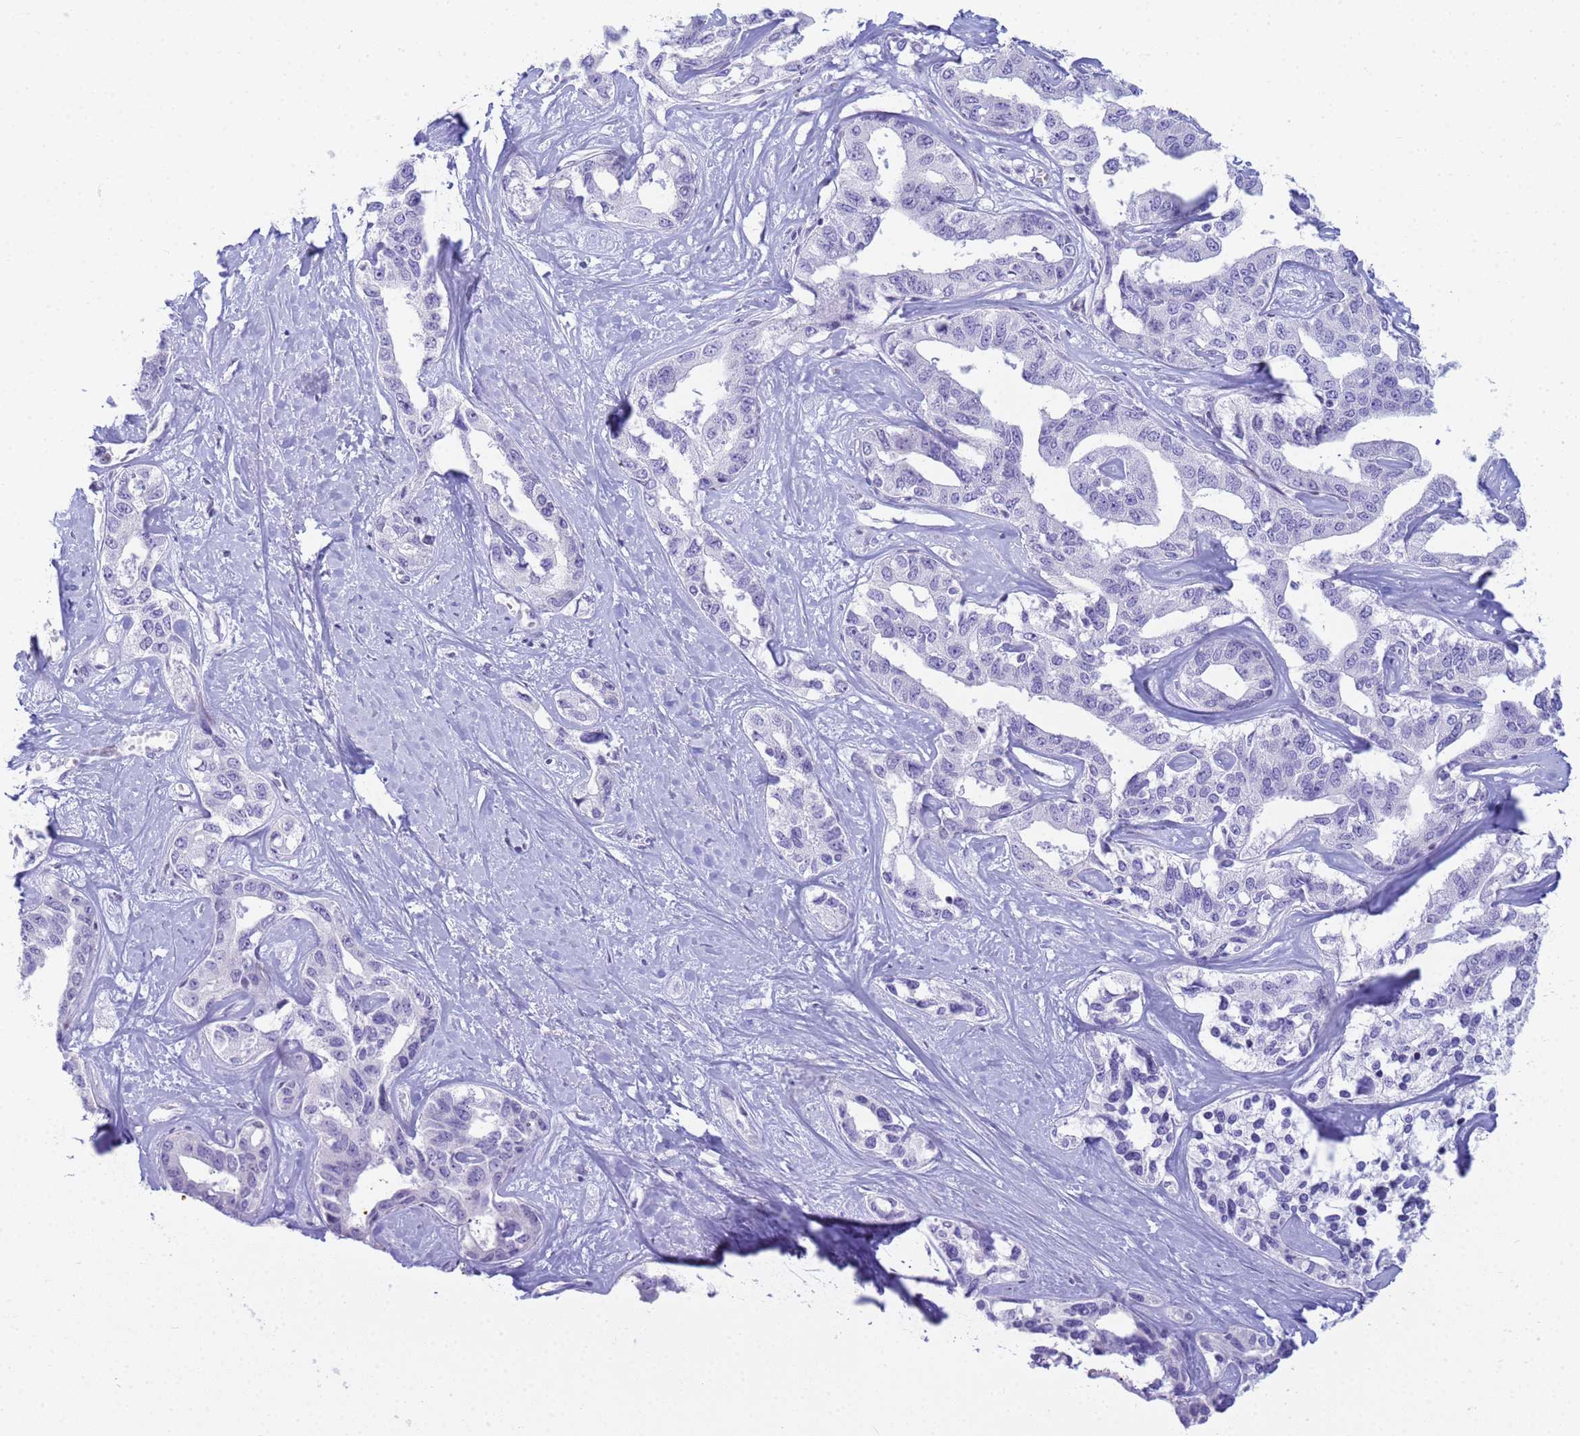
{"staining": {"intensity": "negative", "quantity": "none", "location": "none"}, "tissue": "liver cancer", "cell_type": "Tumor cells", "image_type": "cancer", "snomed": [{"axis": "morphology", "description": "Cholangiocarcinoma"}, {"axis": "topography", "description": "Liver"}], "caption": "This is a micrograph of IHC staining of cholangiocarcinoma (liver), which shows no staining in tumor cells.", "gene": "SNX20", "patient": {"sex": "male", "age": 59}}